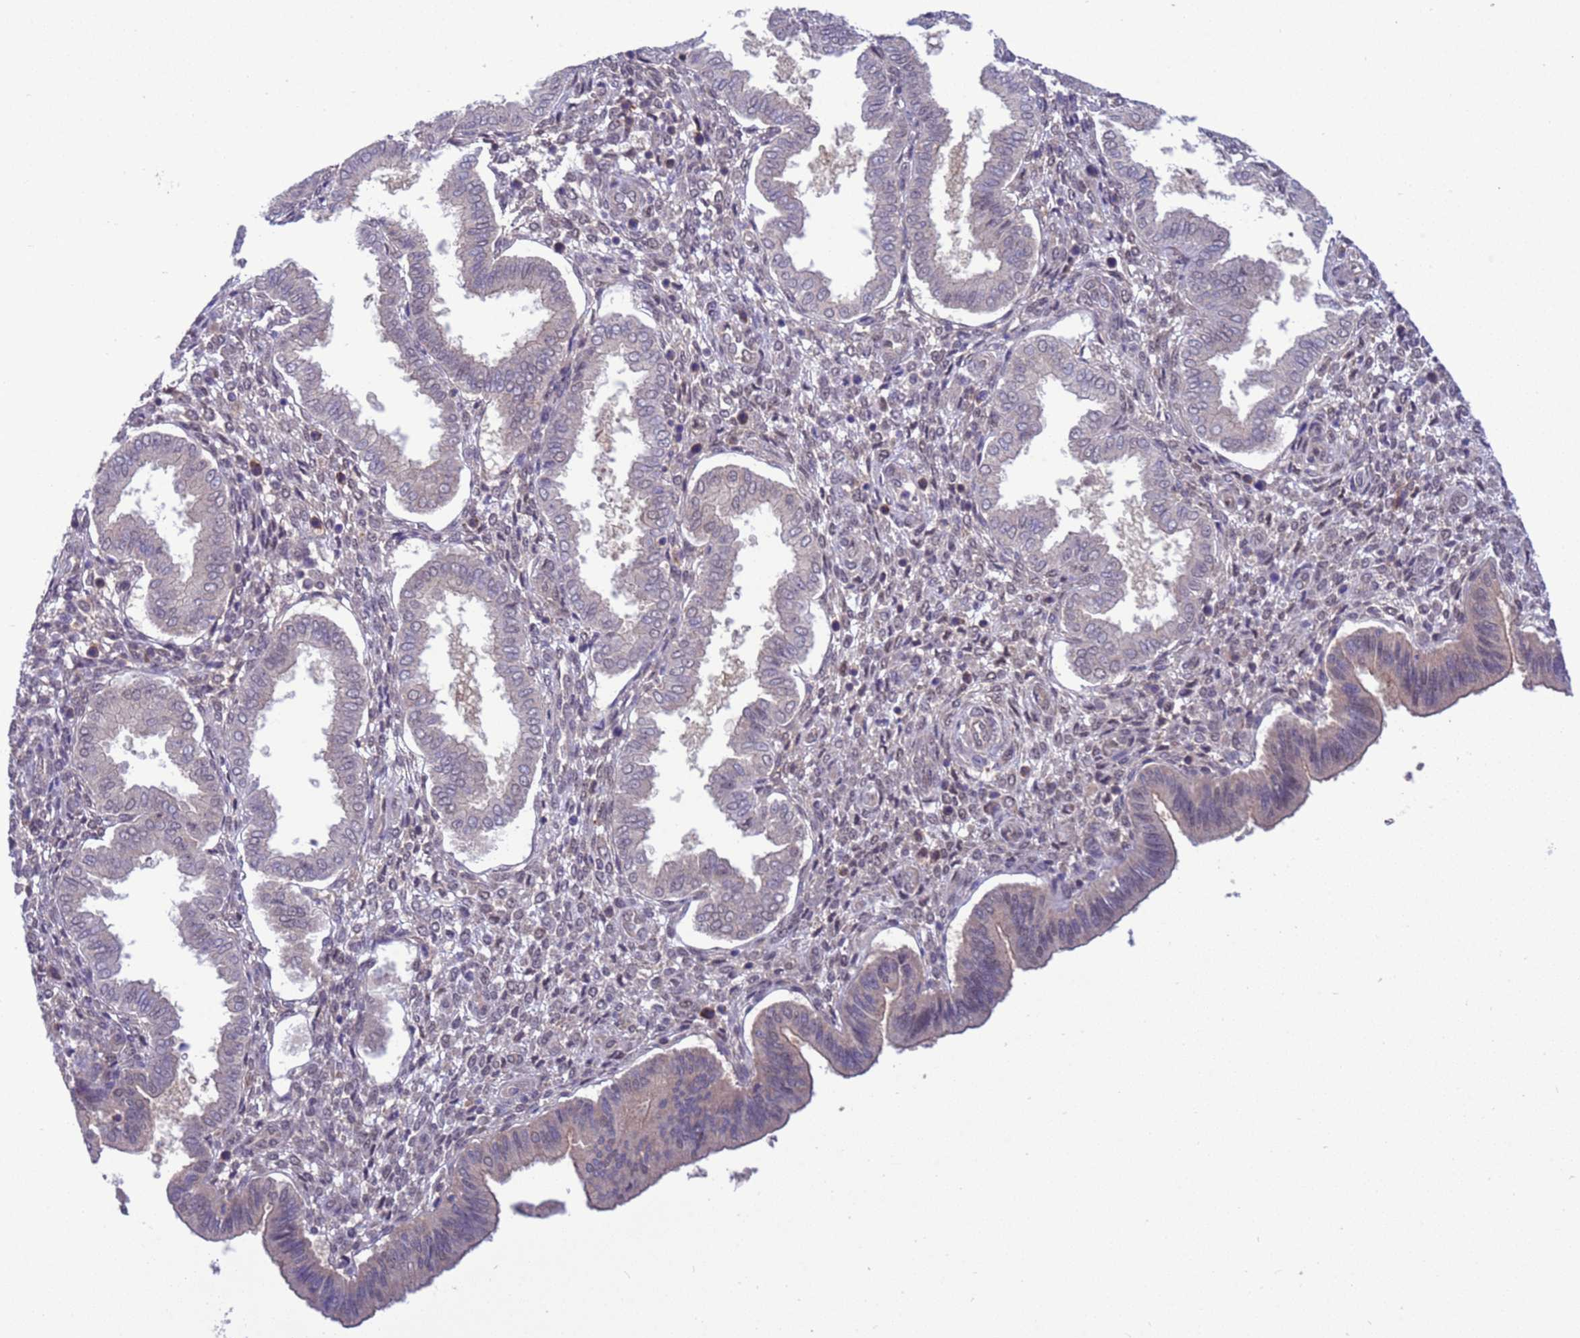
{"staining": {"intensity": "negative", "quantity": "none", "location": "none"}, "tissue": "endometrium", "cell_type": "Cells in endometrial stroma", "image_type": "normal", "snomed": [{"axis": "morphology", "description": "Normal tissue, NOS"}, {"axis": "topography", "description": "Endometrium"}], "caption": "Benign endometrium was stained to show a protein in brown. There is no significant expression in cells in endometrial stroma.", "gene": "ZNF461", "patient": {"sex": "female", "age": 24}}